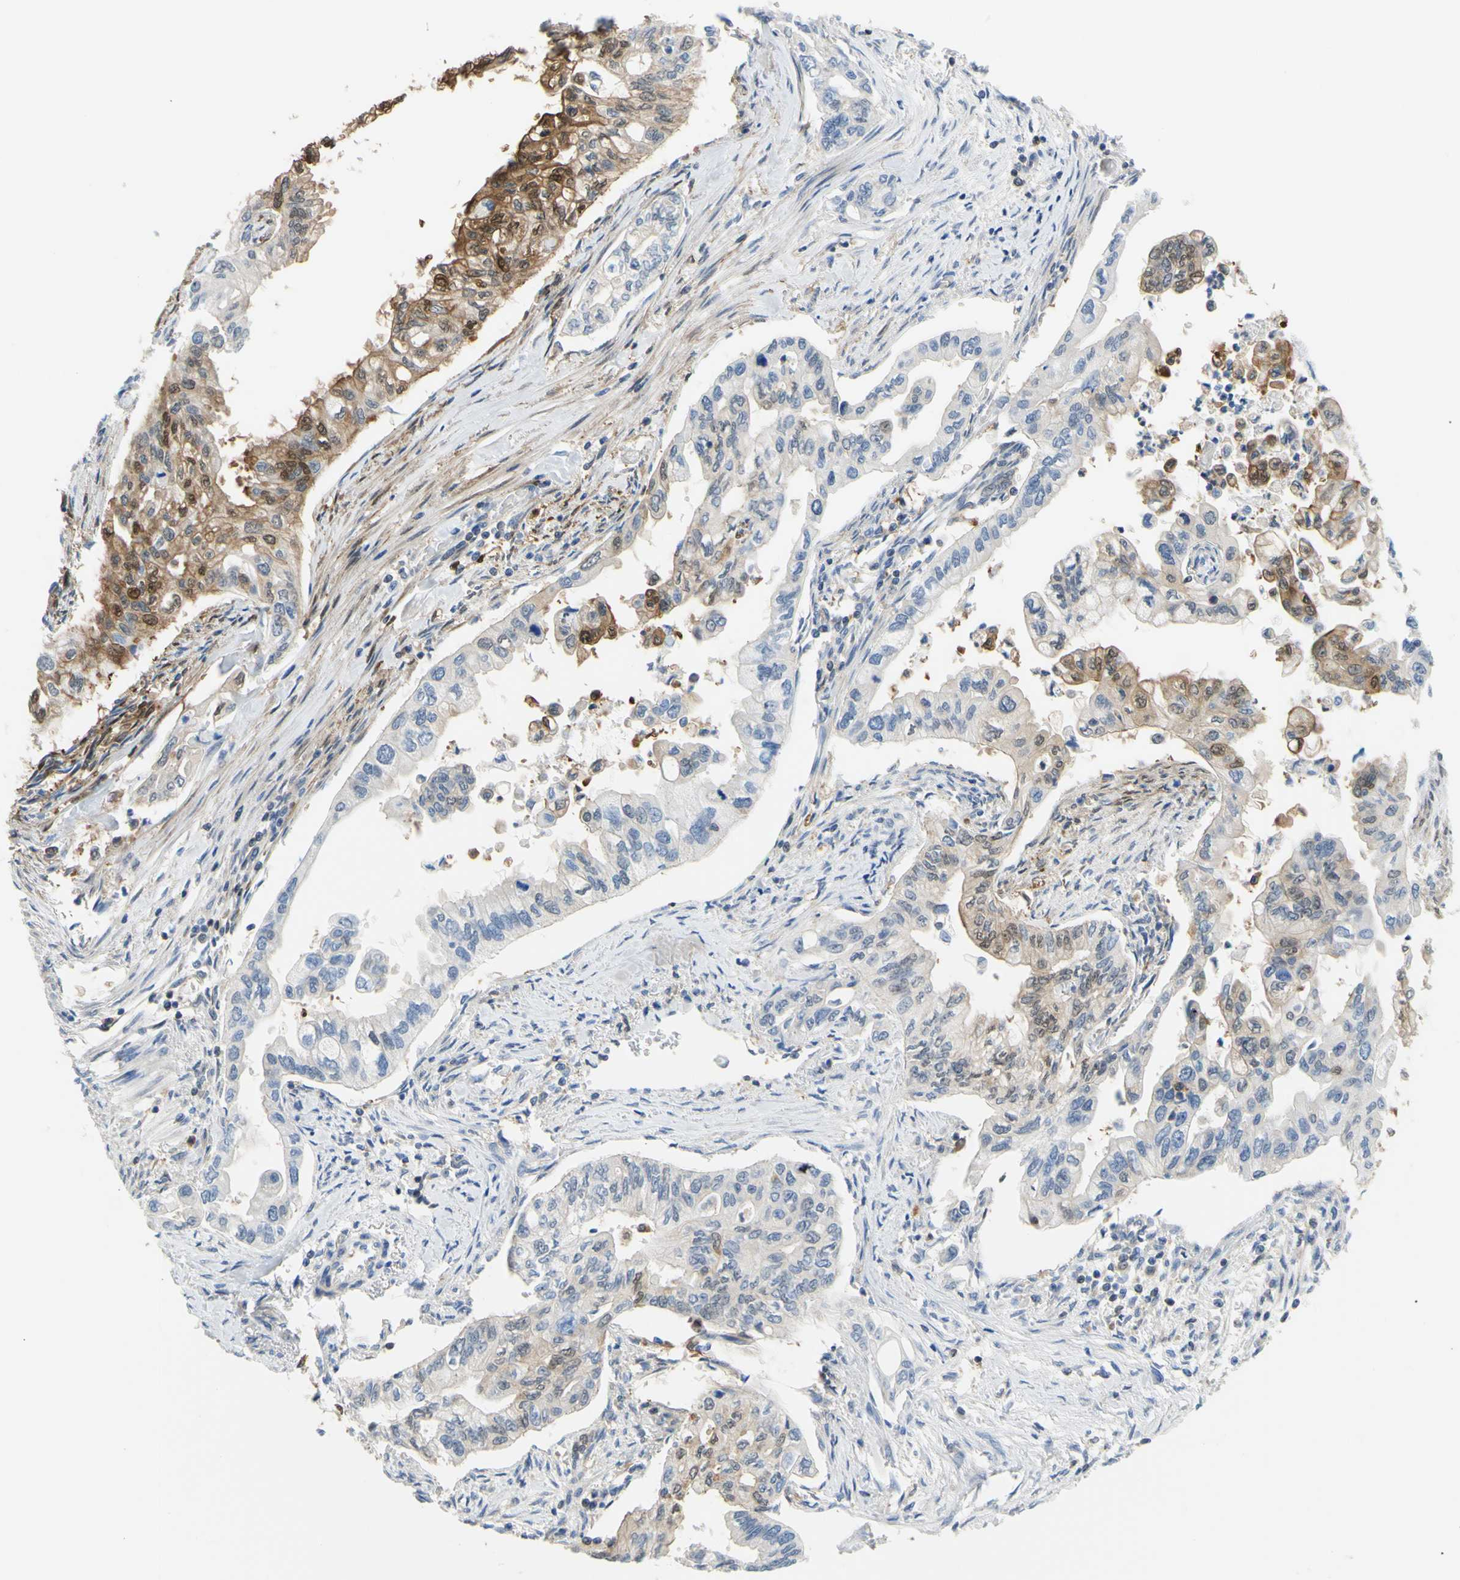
{"staining": {"intensity": "moderate", "quantity": "25%-75%", "location": "cytoplasmic/membranous,nuclear"}, "tissue": "pancreatic cancer", "cell_type": "Tumor cells", "image_type": "cancer", "snomed": [{"axis": "morphology", "description": "Normal tissue, NOS"}, {"axis": "topography", "description": "Pancreas"}], "caption": "Protein expression analysis of human pancreatic cancer reveals moderate cytoplasmic/membranous and nuclear positivity in about 25%-75% of tumor cells.", "gene": "UPK3B", "patient": {"sex": "male", "age": 42}}